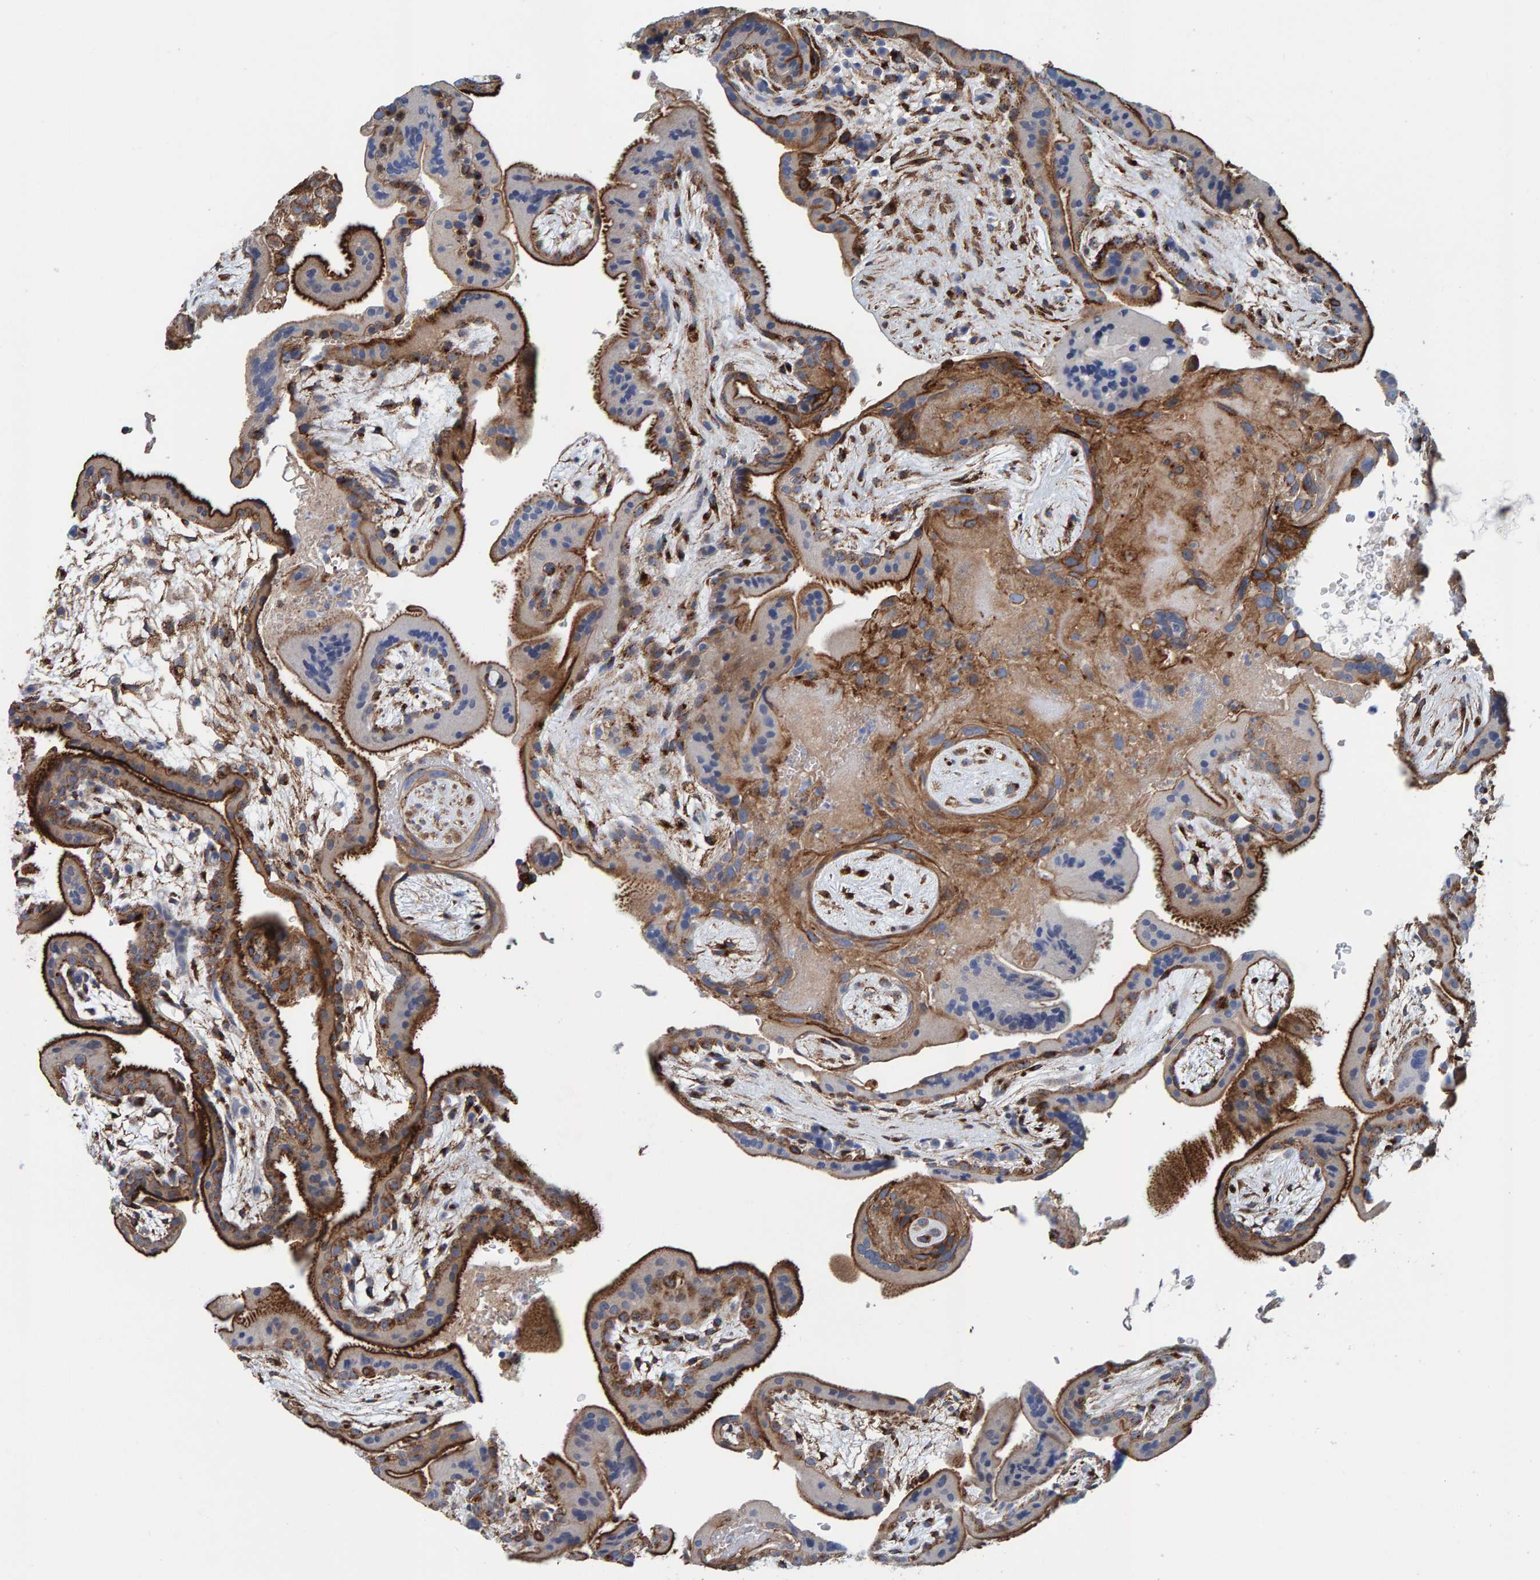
{"staining": {"intensity": "moderate", "quantity": ">75%", "location": "cytoplasmic/membranous"}, "tissue": "placenta", "cell_type": "Decidual cells", "image_type": "normal", "snomed": [{"axis": "morphology", "description": "Normal tissue, NOS"}, {"axis": "topography", "description": "Placenta"}], "caption": "Normal placenta was stained to show a protein in brown. There is medium levels of moderate cytoplasmic/membranous staining in approximately >75% of decidual cells.", "gene": "LRP1", "patient": {"sex": "female", "age": 35}}